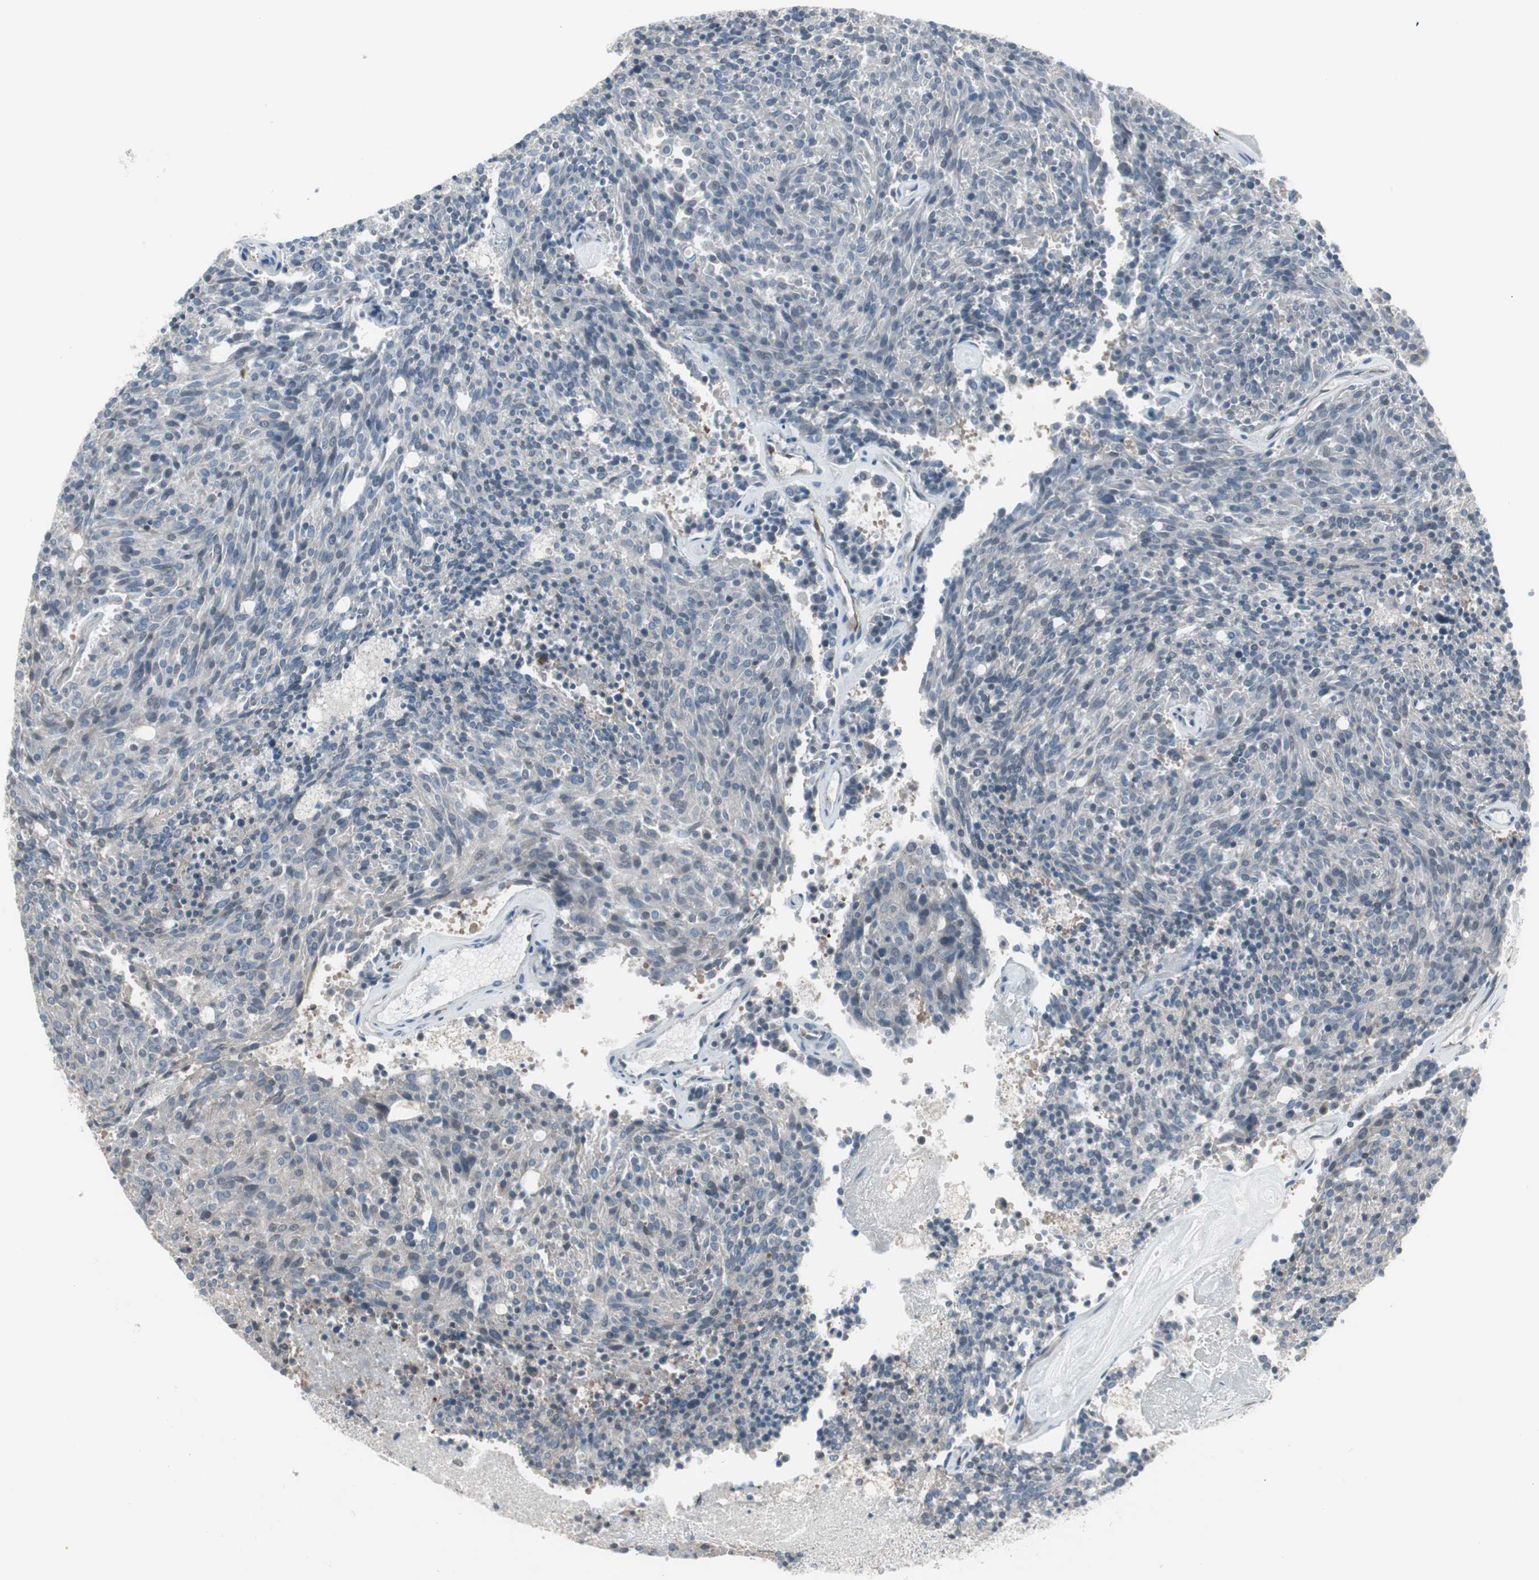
{"staining": {"intensity": "negative", "quantity": "none", "location": "none"}, "tissue": "carcinoid", "cell_type": "Tumor cells", "image_type": "cancer", "snomed": [{"axis": "morphology", "description": "Carcinoid, malignant, NOS"}, {"axis": "topography", "description": "Pancreas"}], "caption": "DAB (3,3'-diaminobenzidine) immunohistochemical staining of human carcinoid (malignant) displays no significant staining in tumor cells.", "gene": "ZSCAN32", "patient": {"sex": "female", "age": 54}}